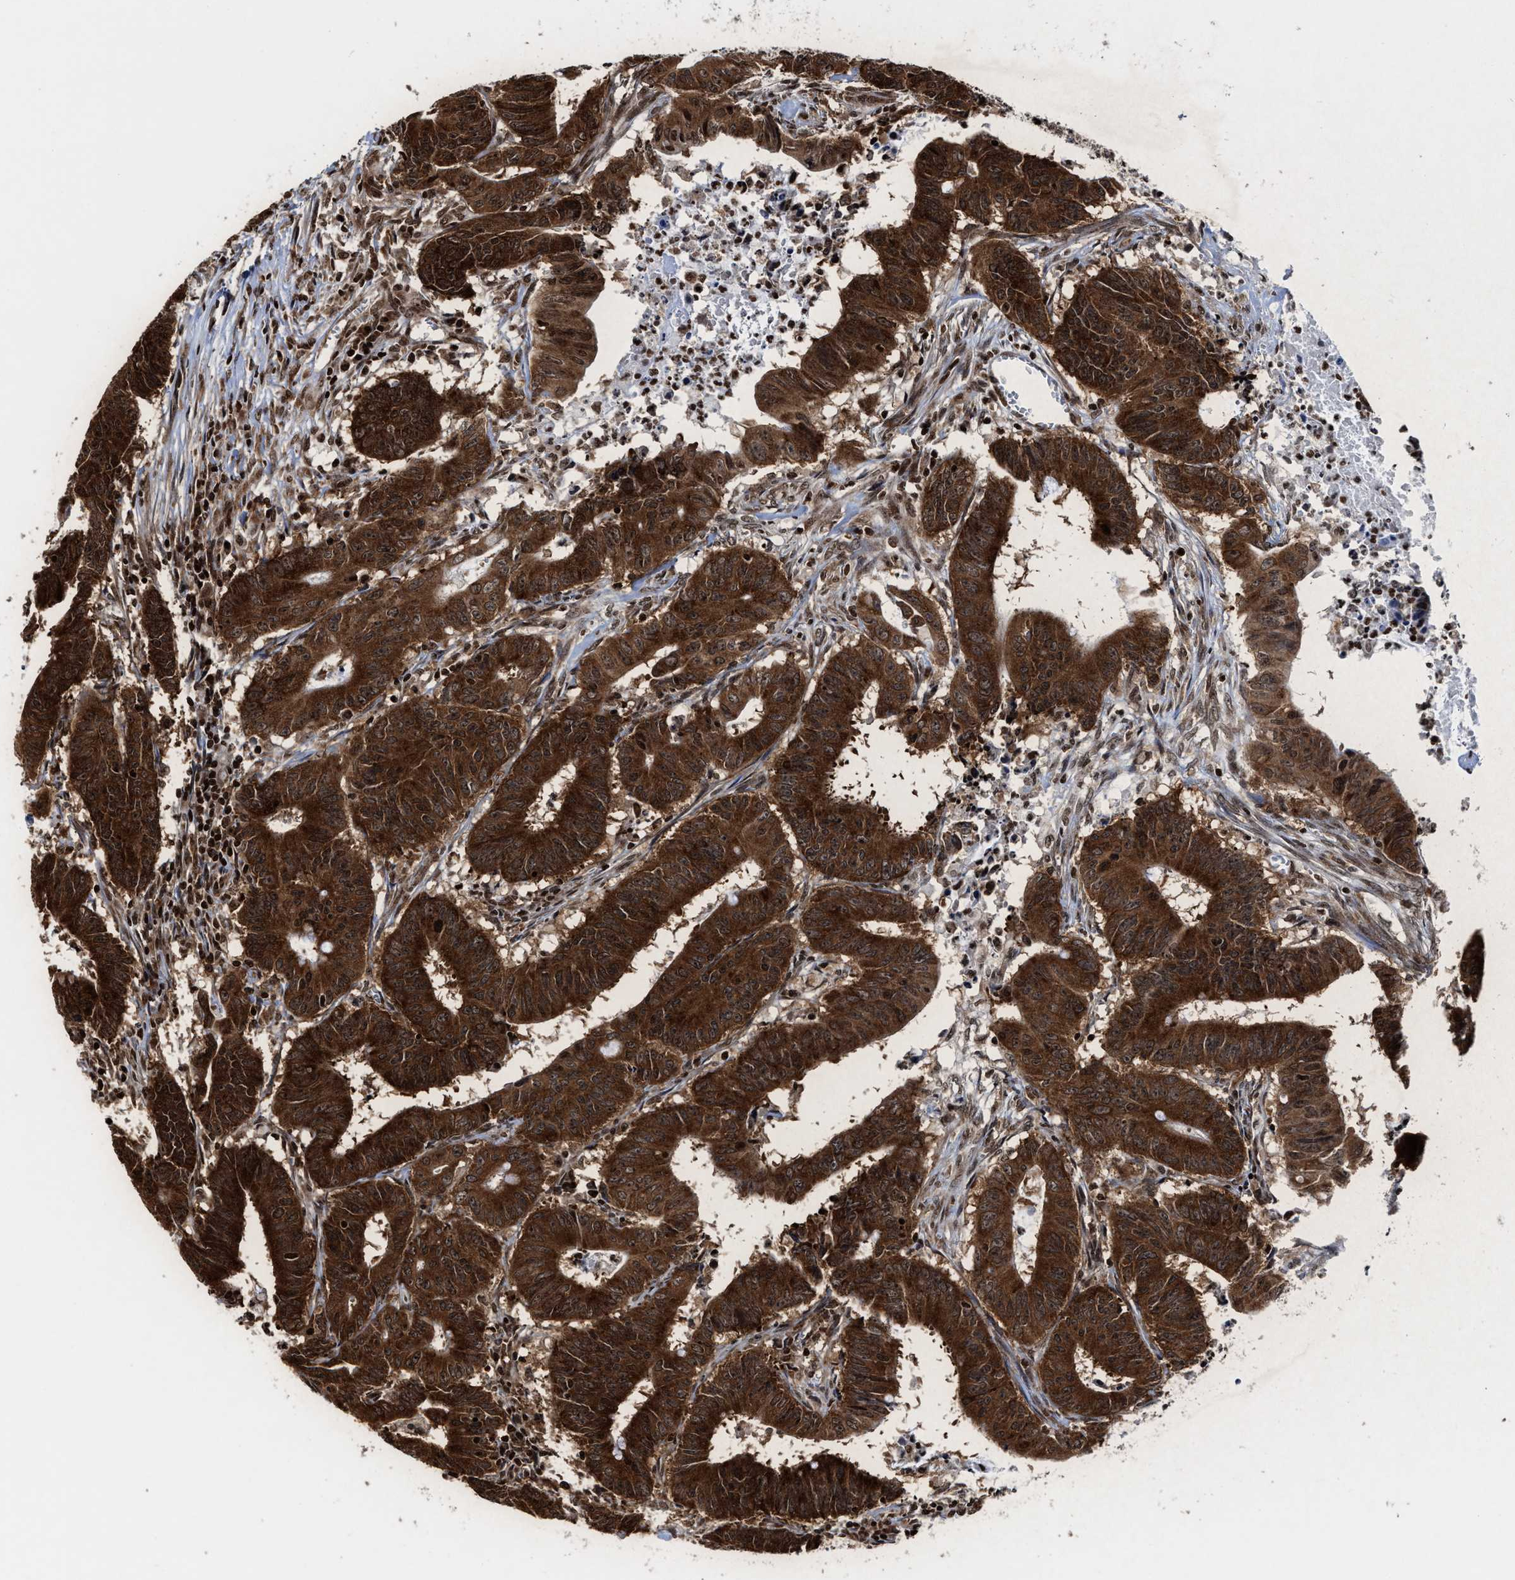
{"staining": {"intensity": "strong", "quantity": ">75%", "location": "cytoplasmic/membranous,nuclear"}, "tissue": "colorectal cancer", "cell_type": "Tumor cells", "image_type": "cancer", "snomed": [{"axis": "morphology", "description": "Adenocarcinoma, NOS"}, {"axis": "topography", "description": "Colon"}], "caption": "A high amount of strong cytoplasmic/membranous and nuclear expression is identified in approximately >75% of tumor cells in adenocarcinoma (colorectal) tissue.", "gene": "ALYREF", "patient": {"sex": "male", "age": 45}}